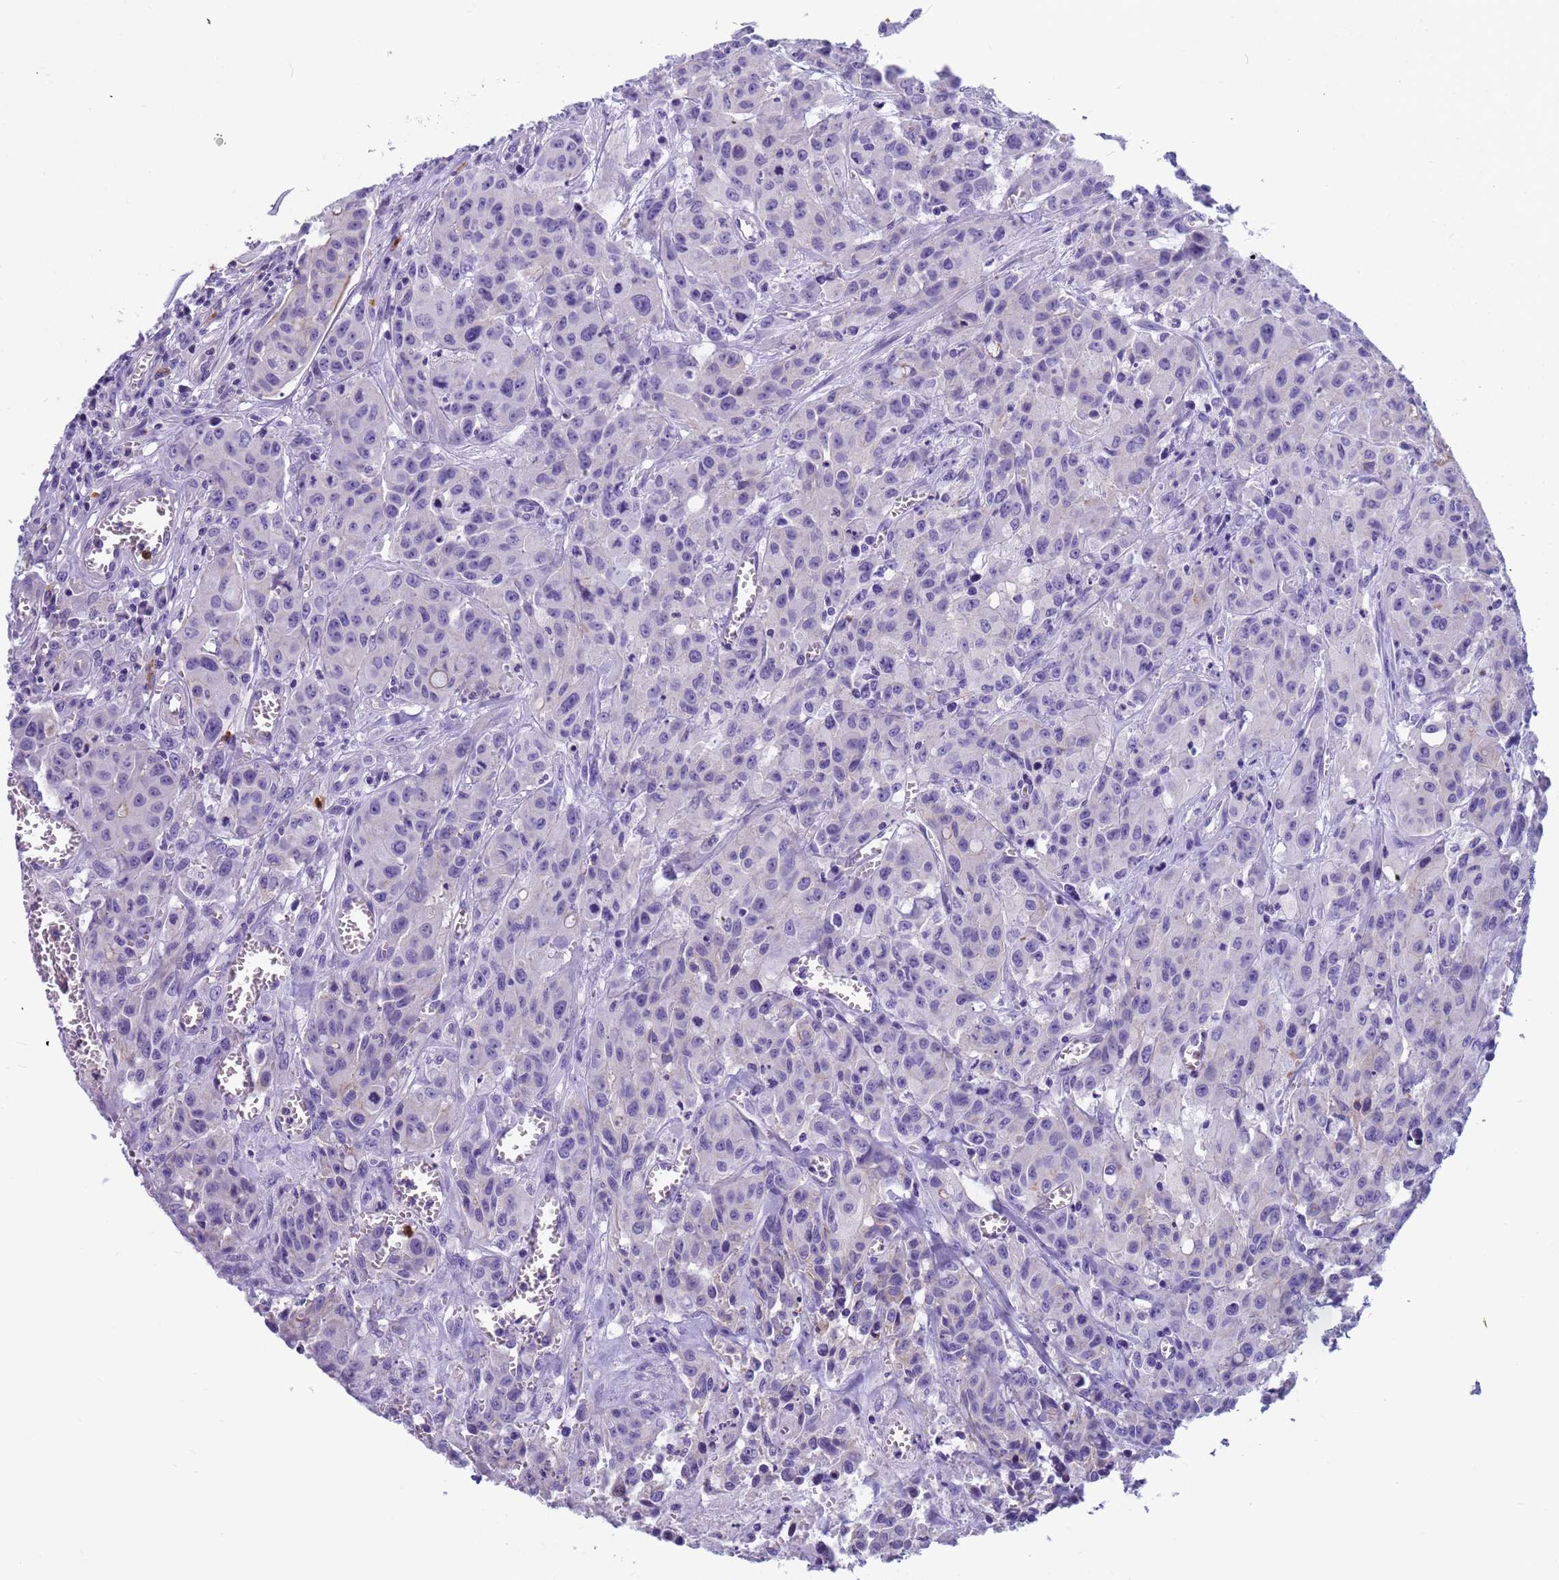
{"staining": {"intensity": "negative", "quantity": "none", "location": "none"}, "tissue": "colorectal cancer", "cell_type": "Tumor cells", "image_type": "cancer", "snomed": [{"axis": "morphology", "description": "Adenocarcinoma, NOS"}, {"axis": "topography", "description": "Colon"}], "caption": "High magnification brightfield microscopy of adenocarcinoma (colorectal) stained with DAB (3,3'-diaminobenzidine) (brown) and counterstained with hematoxylin (blue): tumor cells show no significant staining. (IHC, brightfield microscopy, high magnification).", "gene": "RNASE2", "patient": {"sex": "male", "age": 62}}